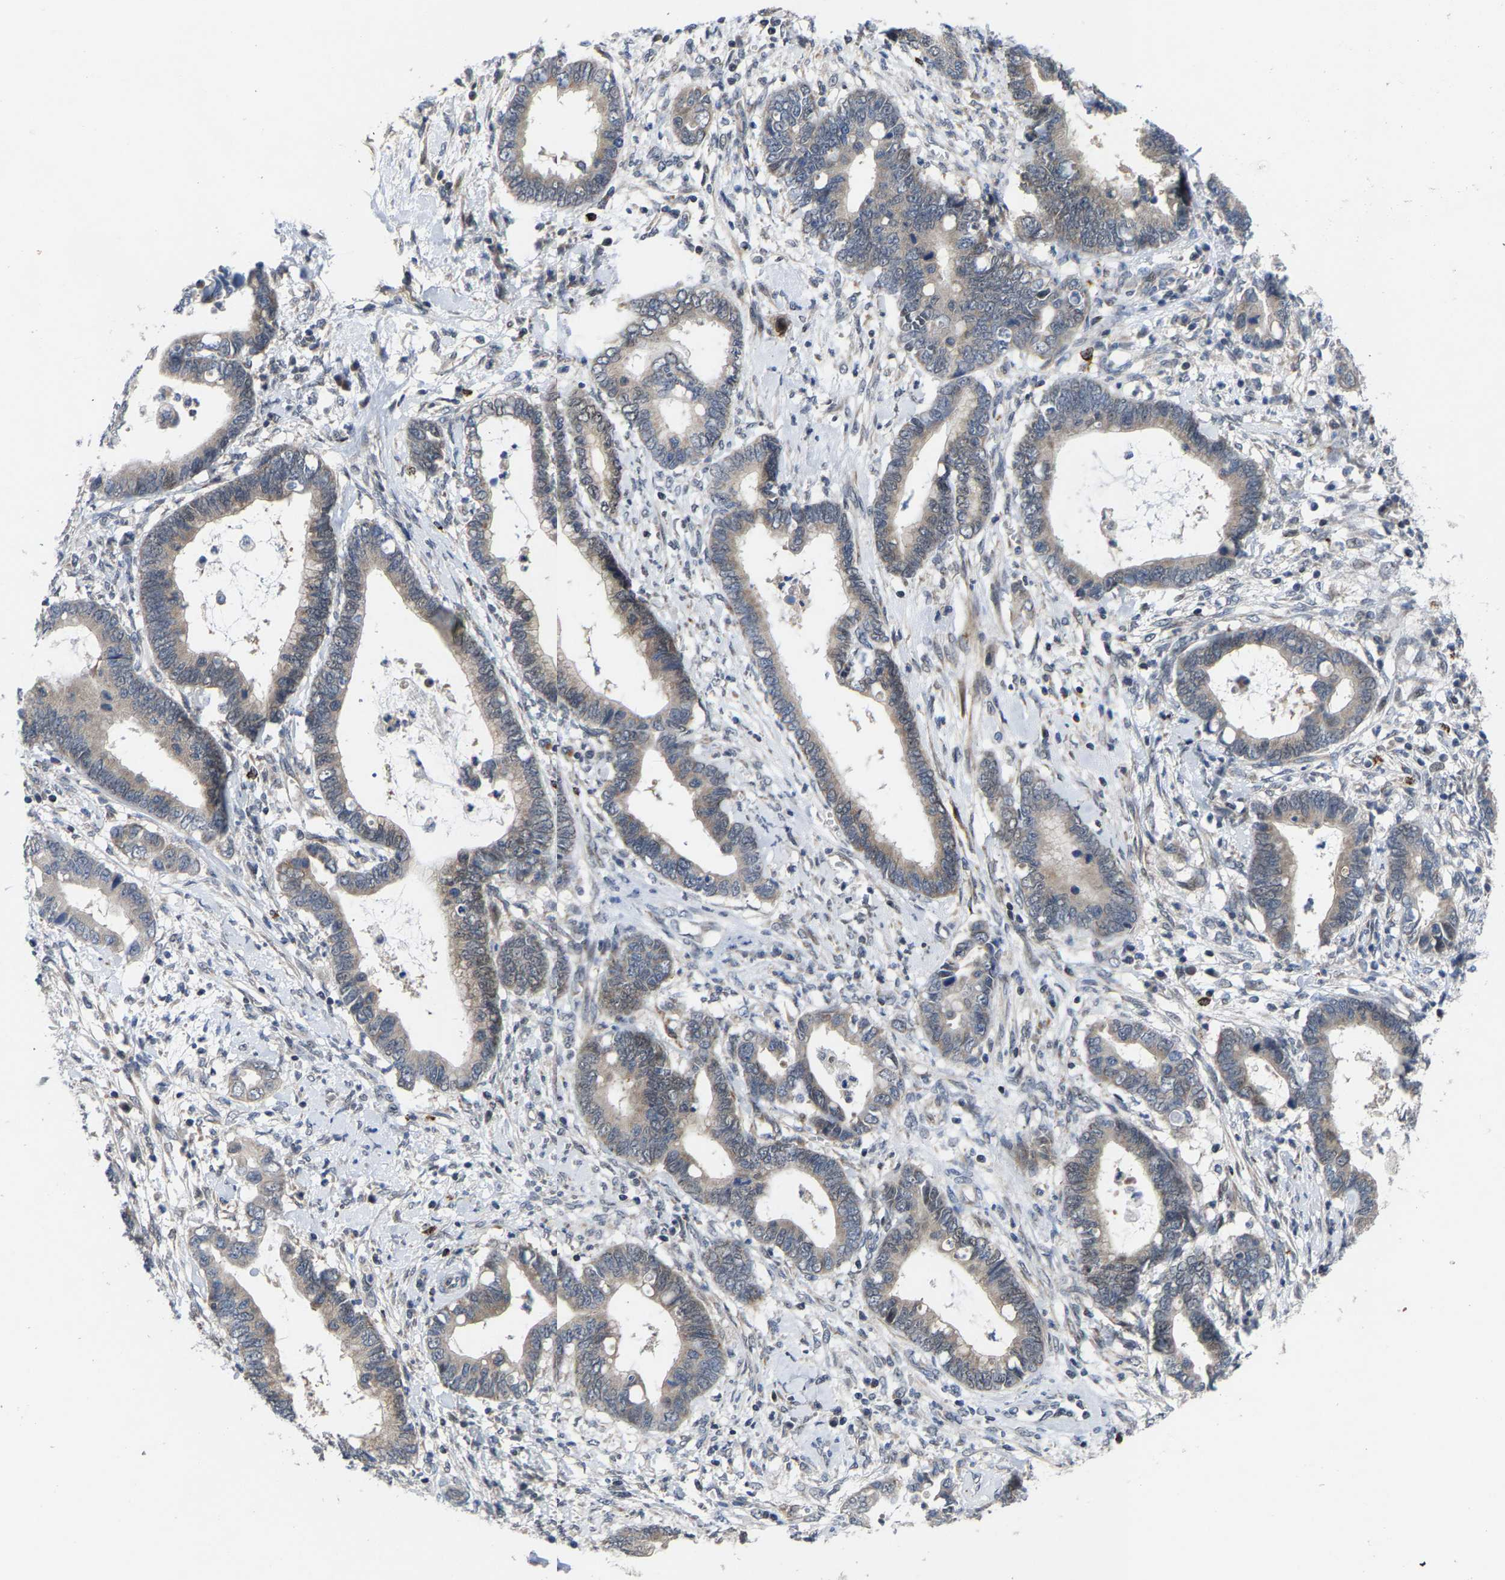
{"staining": {"intensity": "weak", "quantity": "25%-75%", "location": "cytoplasmic/membranous"}, "tissue": "cervical cancer", "cell_type": "Tumor cells", "image_type": "cancer", "snomed": [{"axis": "morphology", "description": "Adenocarcinoma, NOS"}, {"axis": "topography", "description": "Cervix"}], "caption": "Protein expression analysis of human cervical cancer reveals weak cytoplasmic/membranous expression in about 25%-75% of tumor cells. (IHC, brightfield microscopy, high magnification).", "gene": "TDRKH", "patient": {"sex": "female", "age": 44}}